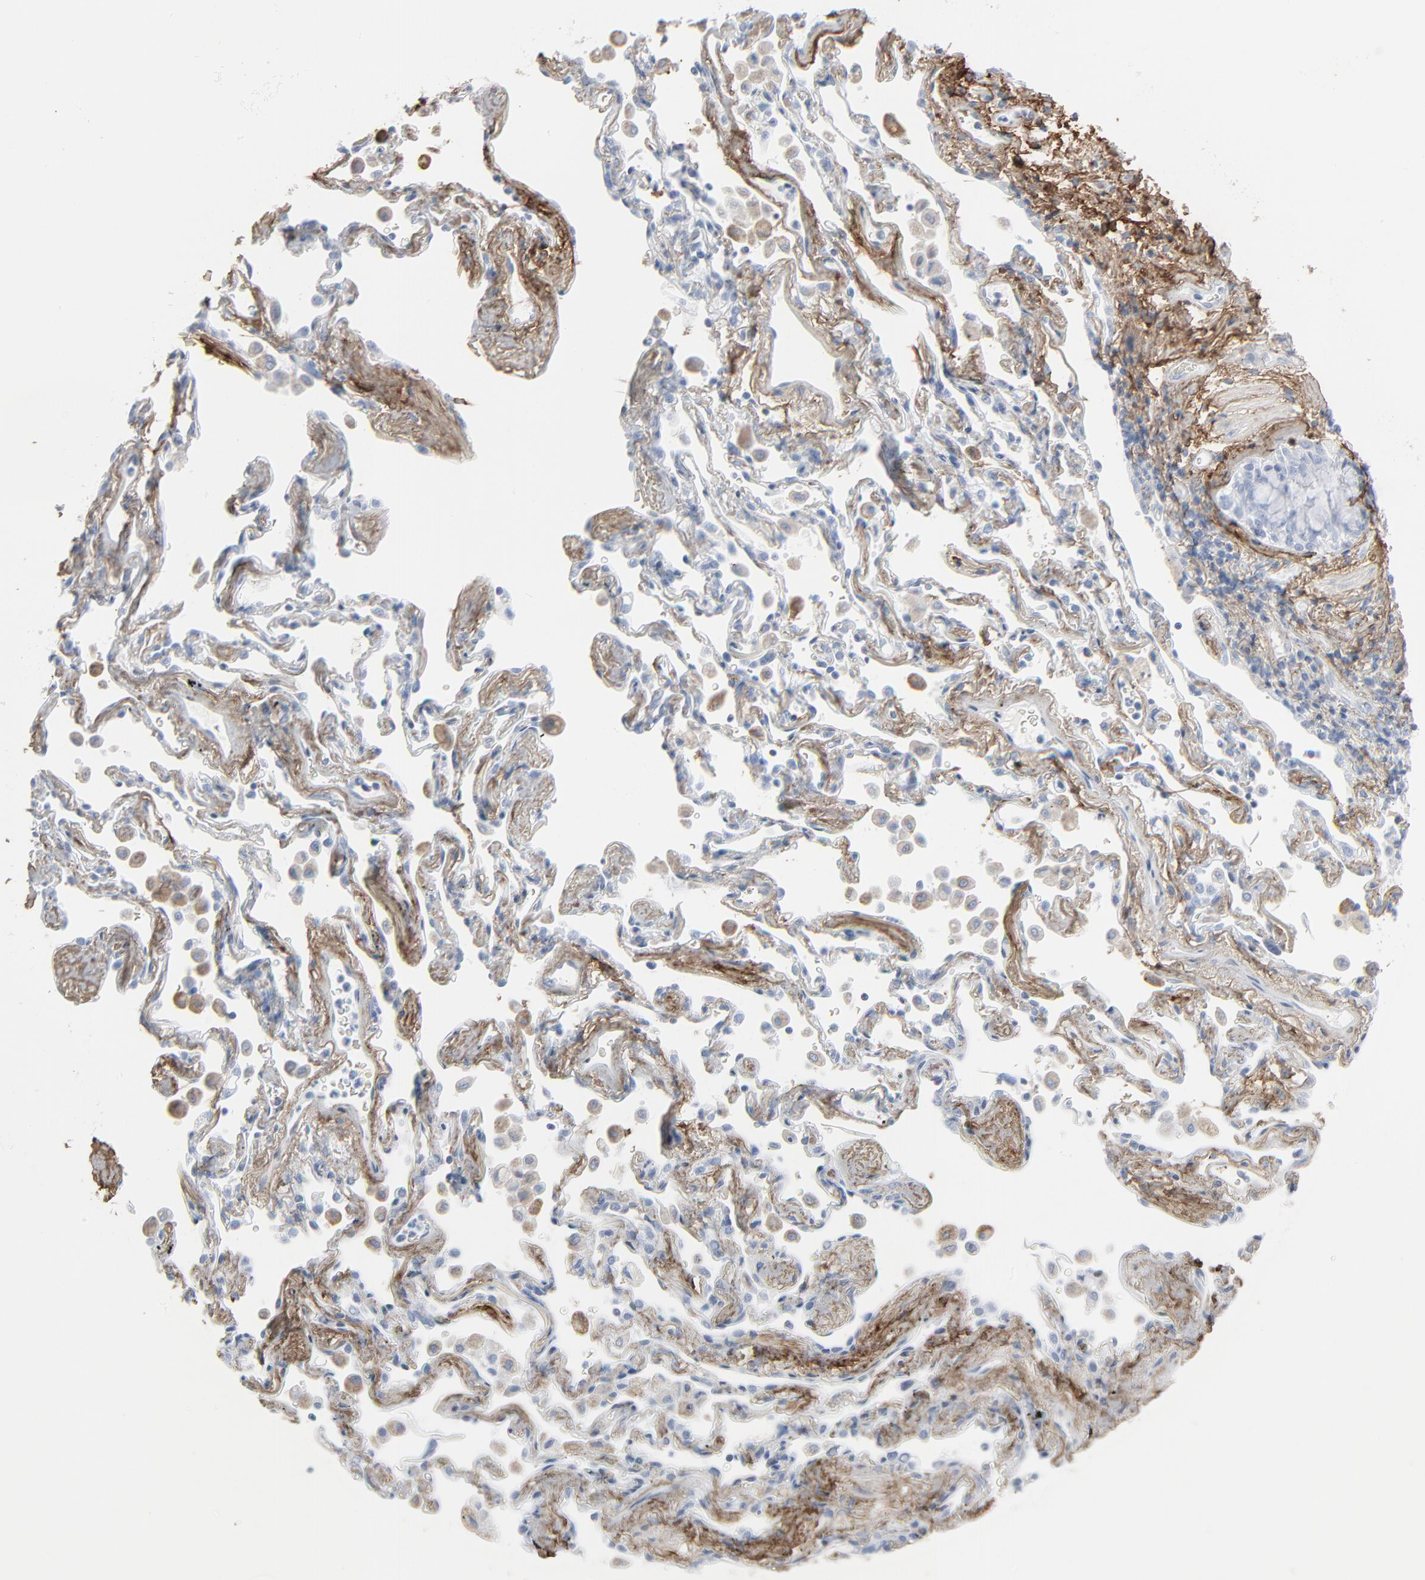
{"staining": {"intensity": "negative", "quantity": "none", "location": "none"}, "tissue": "lung cancer", "cell_type": "Tumor cells", "image_type": "cancer", "snomed": [{"axis": "morphology", "description": "Squamous cell carcinoma, NOS"}, {"axis": "topography", "description": "Lung"}], "caption": "Lung cancer (squamous cell carcinoma) was stained to show a protein in brown. There is no significant staining in tumor cells.", "gene": "BGN", "patient": {"sex": "female", "age": 67}}